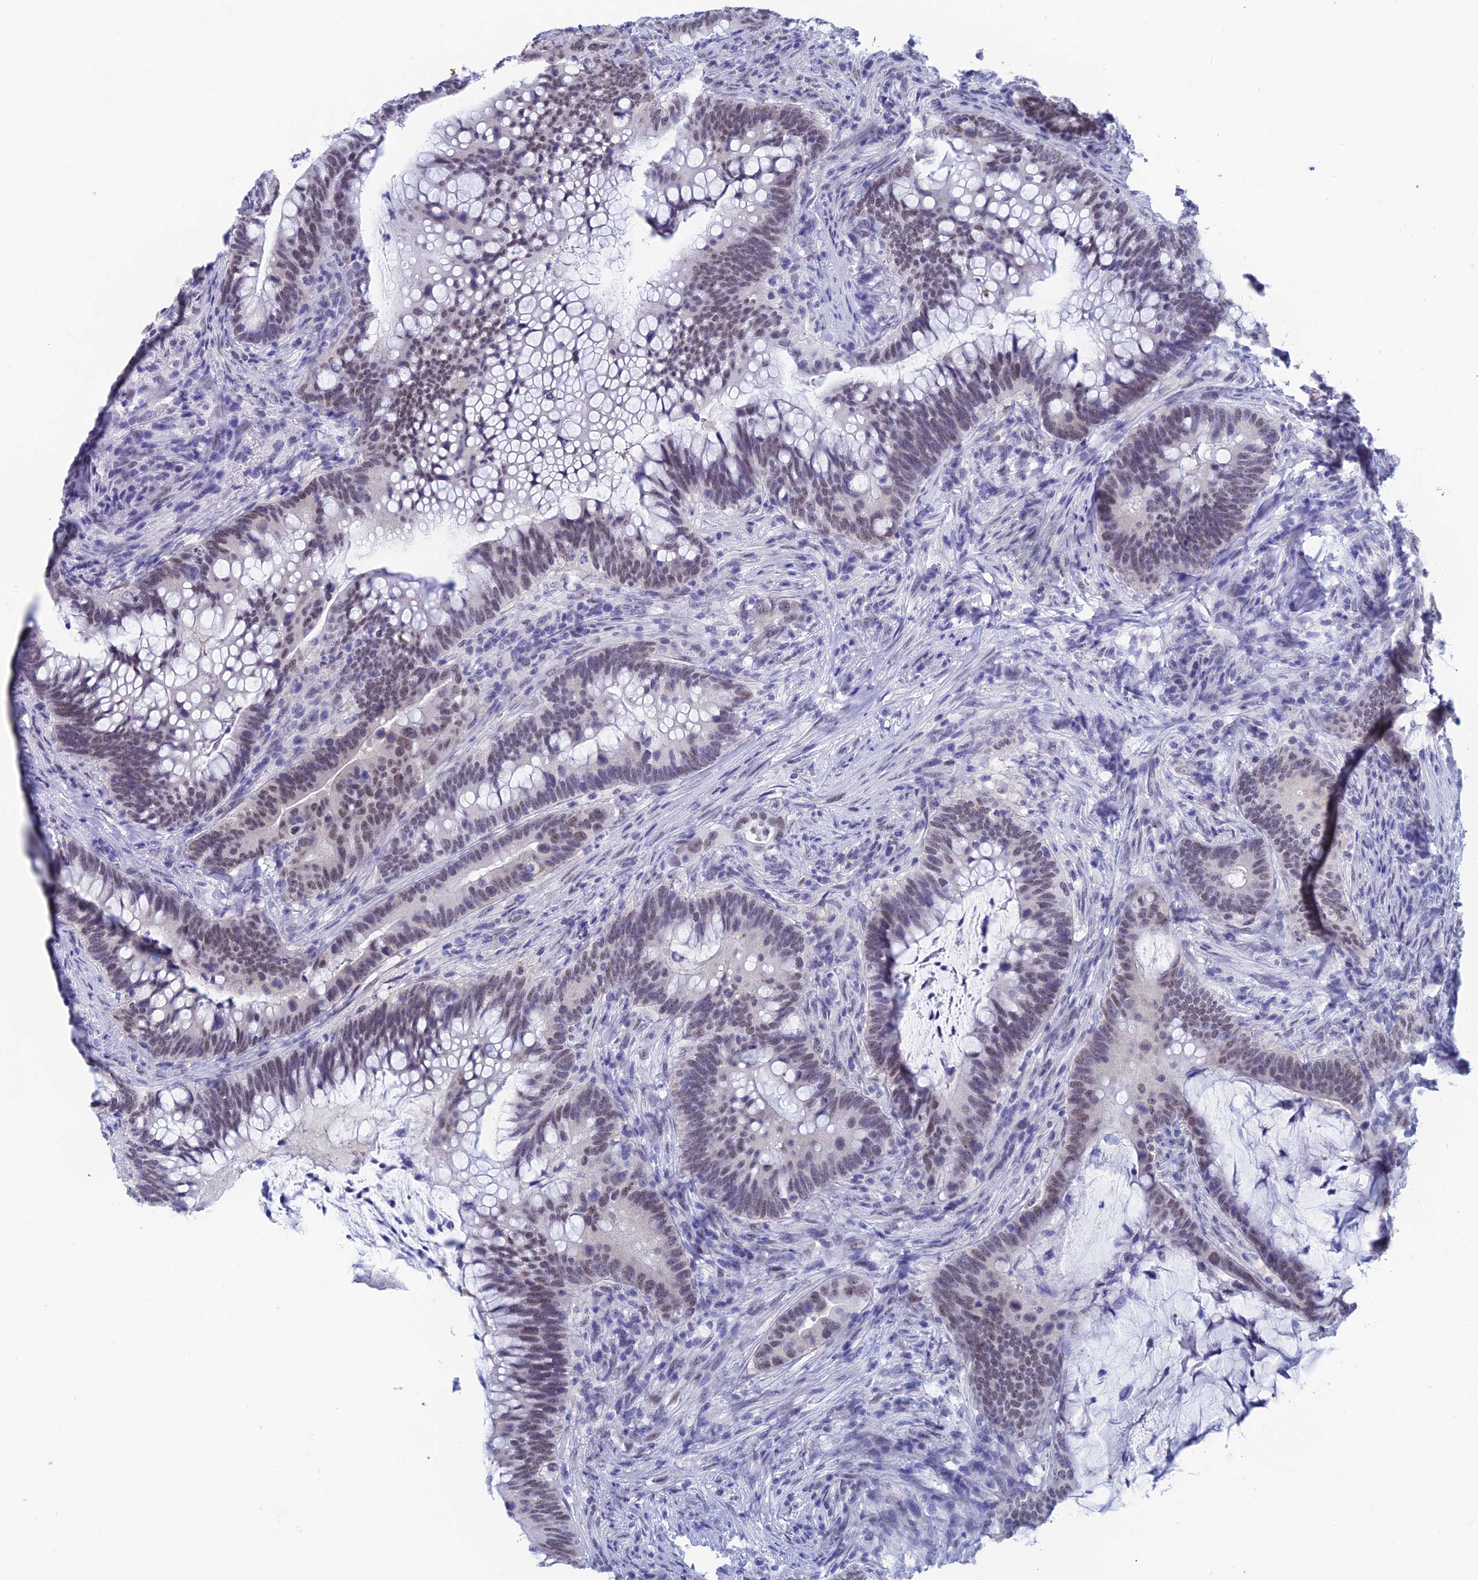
{"staining": {"intensity": "weak", "quantity": "25%-75%", "location": "nuclear"}, "tissue": "colorectal cancer", "cell_type": "Tumor cells", "image_type": "cancer", "snomed": [{"axis": "morphology", "description": "Adenocarcinoma, NOS"}, {"axis": "topography", "description": "Colon"}], "caption": "Tumor cells show weak nuclear positivity in about 25%-75% of cells in adenocarcinoma (colorectal).", "gene": "NABP2", "patient": {"sex": "female", "age": 66}}